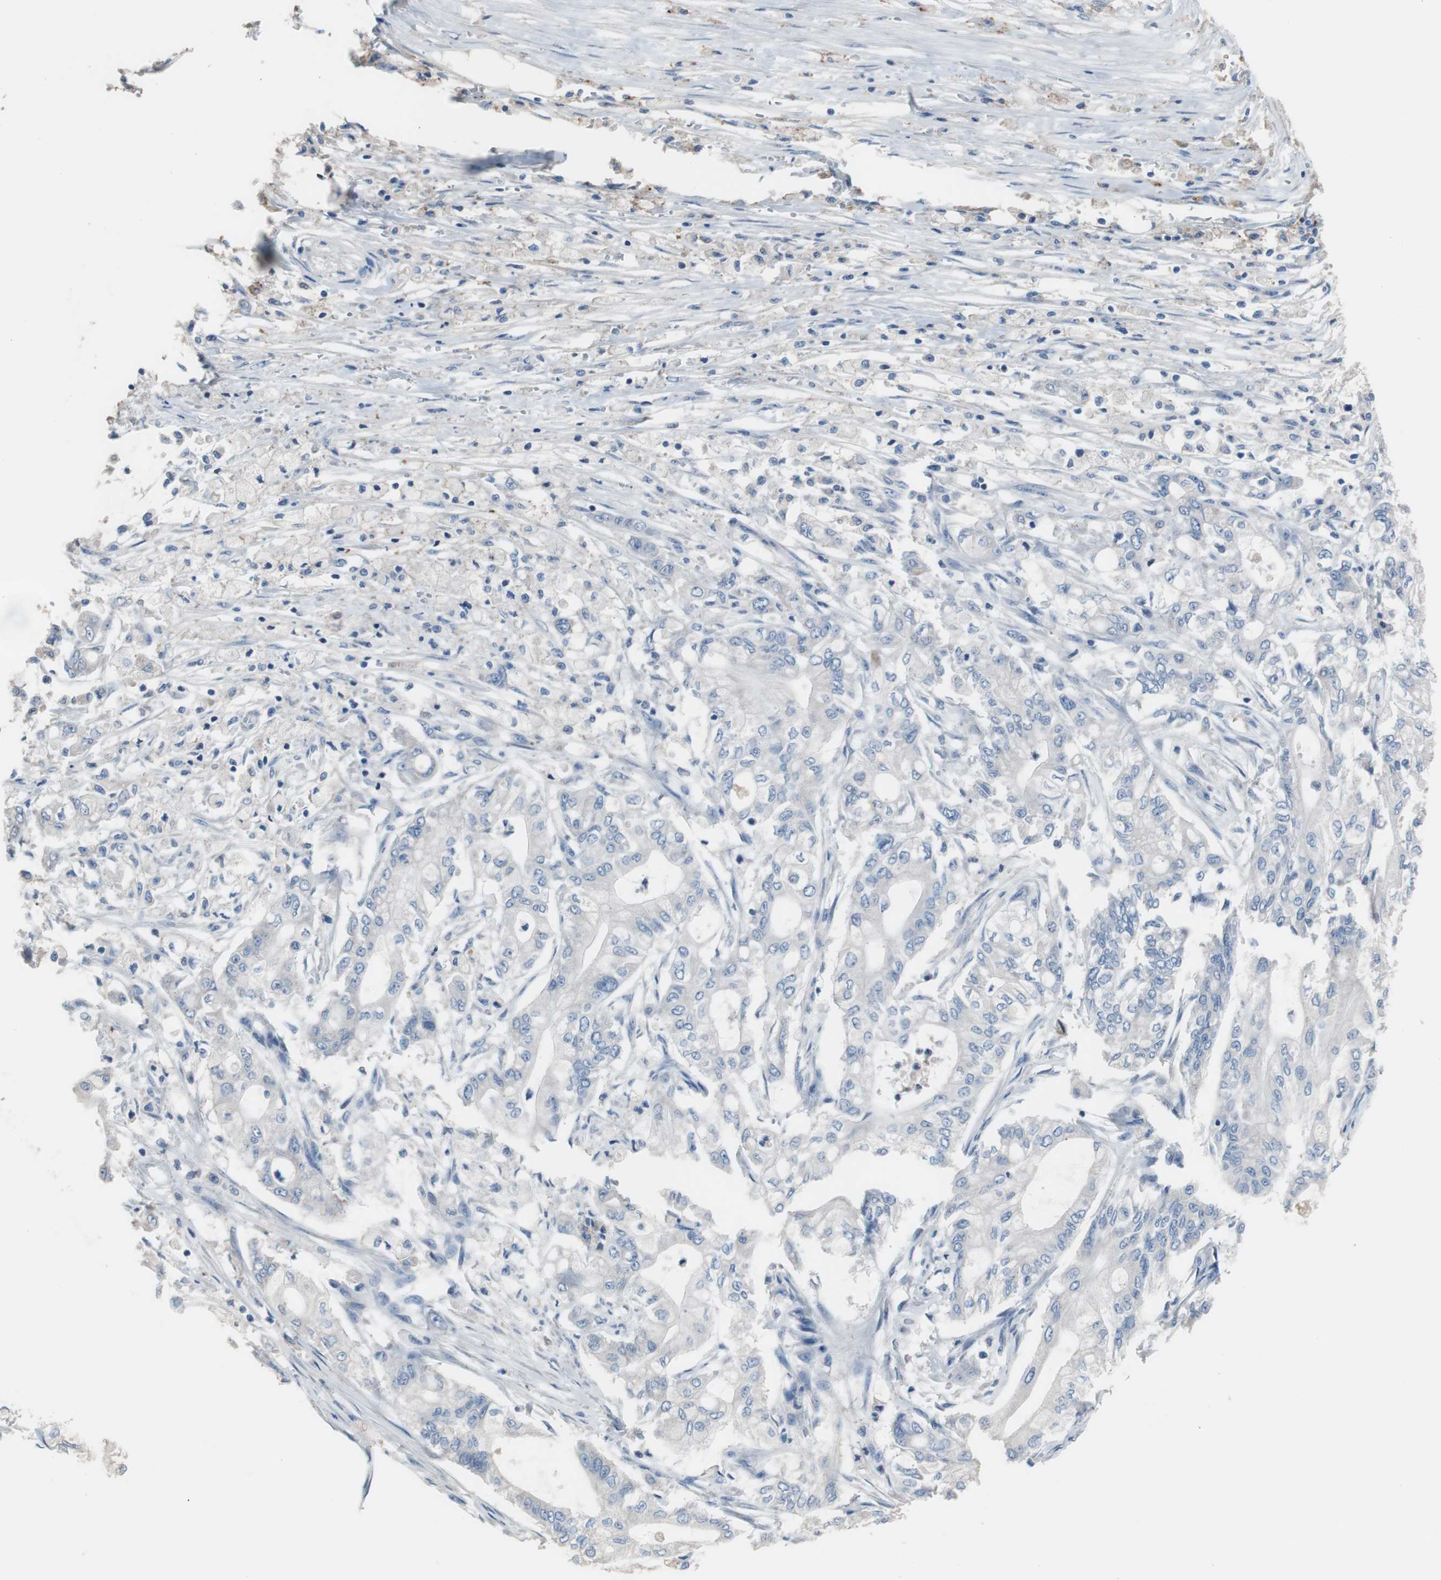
{"staining": {"intensity": "negative", "quantity": "none", "location": "none"}, "tissue": "pancreatic cancer", "cell_type": "Tumor cells", "image_type": "cancer", "snomed": [{"axis": "morphology", "description": "Adenocarcinoma, NOS"}, {"axis": "topography", "description": "Pancreas"}], "caption": "There is no significant expression in tumor cells of adenocarcinoma (pancreatic).", "gene": "FCGR2B", "patient": {"sex": "male", "age": 70}}